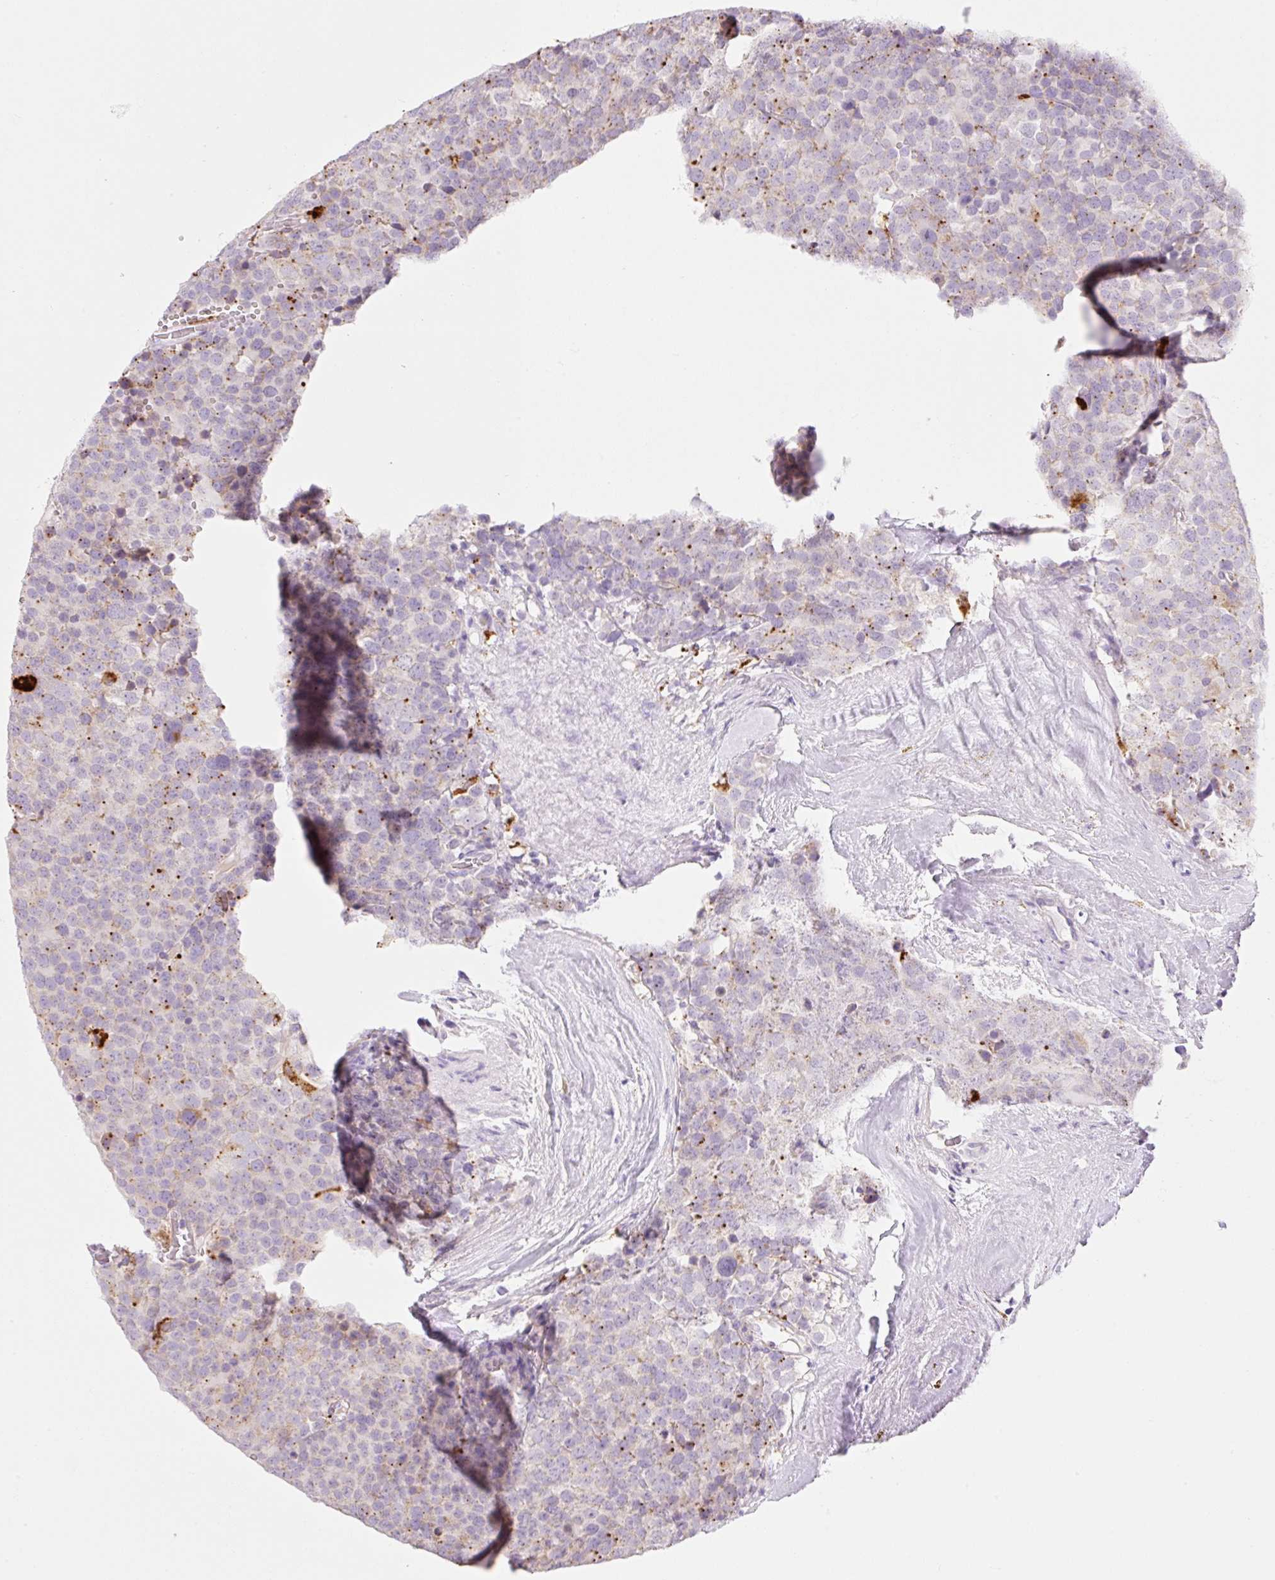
{"staining": {"intensity": "moderate", "quantity": "<25%", "location": "cytoplasmic/membranous"}, "tissue": "testis cancer", "cell_type": "Tumor cells", "image_type": "cancer", "snomed": [{"axis": "morphology", "description": "Seminoma, NOS"}, {"axis": "topography", "description": "Testis"}], "caption": "Protein analysis of testis cancer (seminoma) tissue displays moderate cytoplasmic/membranous staining in approximately <25% of tumor cells. (DAB IHC with brightfield microscopy, high magnification).", "gene": "CLEC3A", "patient": {"sex": "male", "age": 71}}